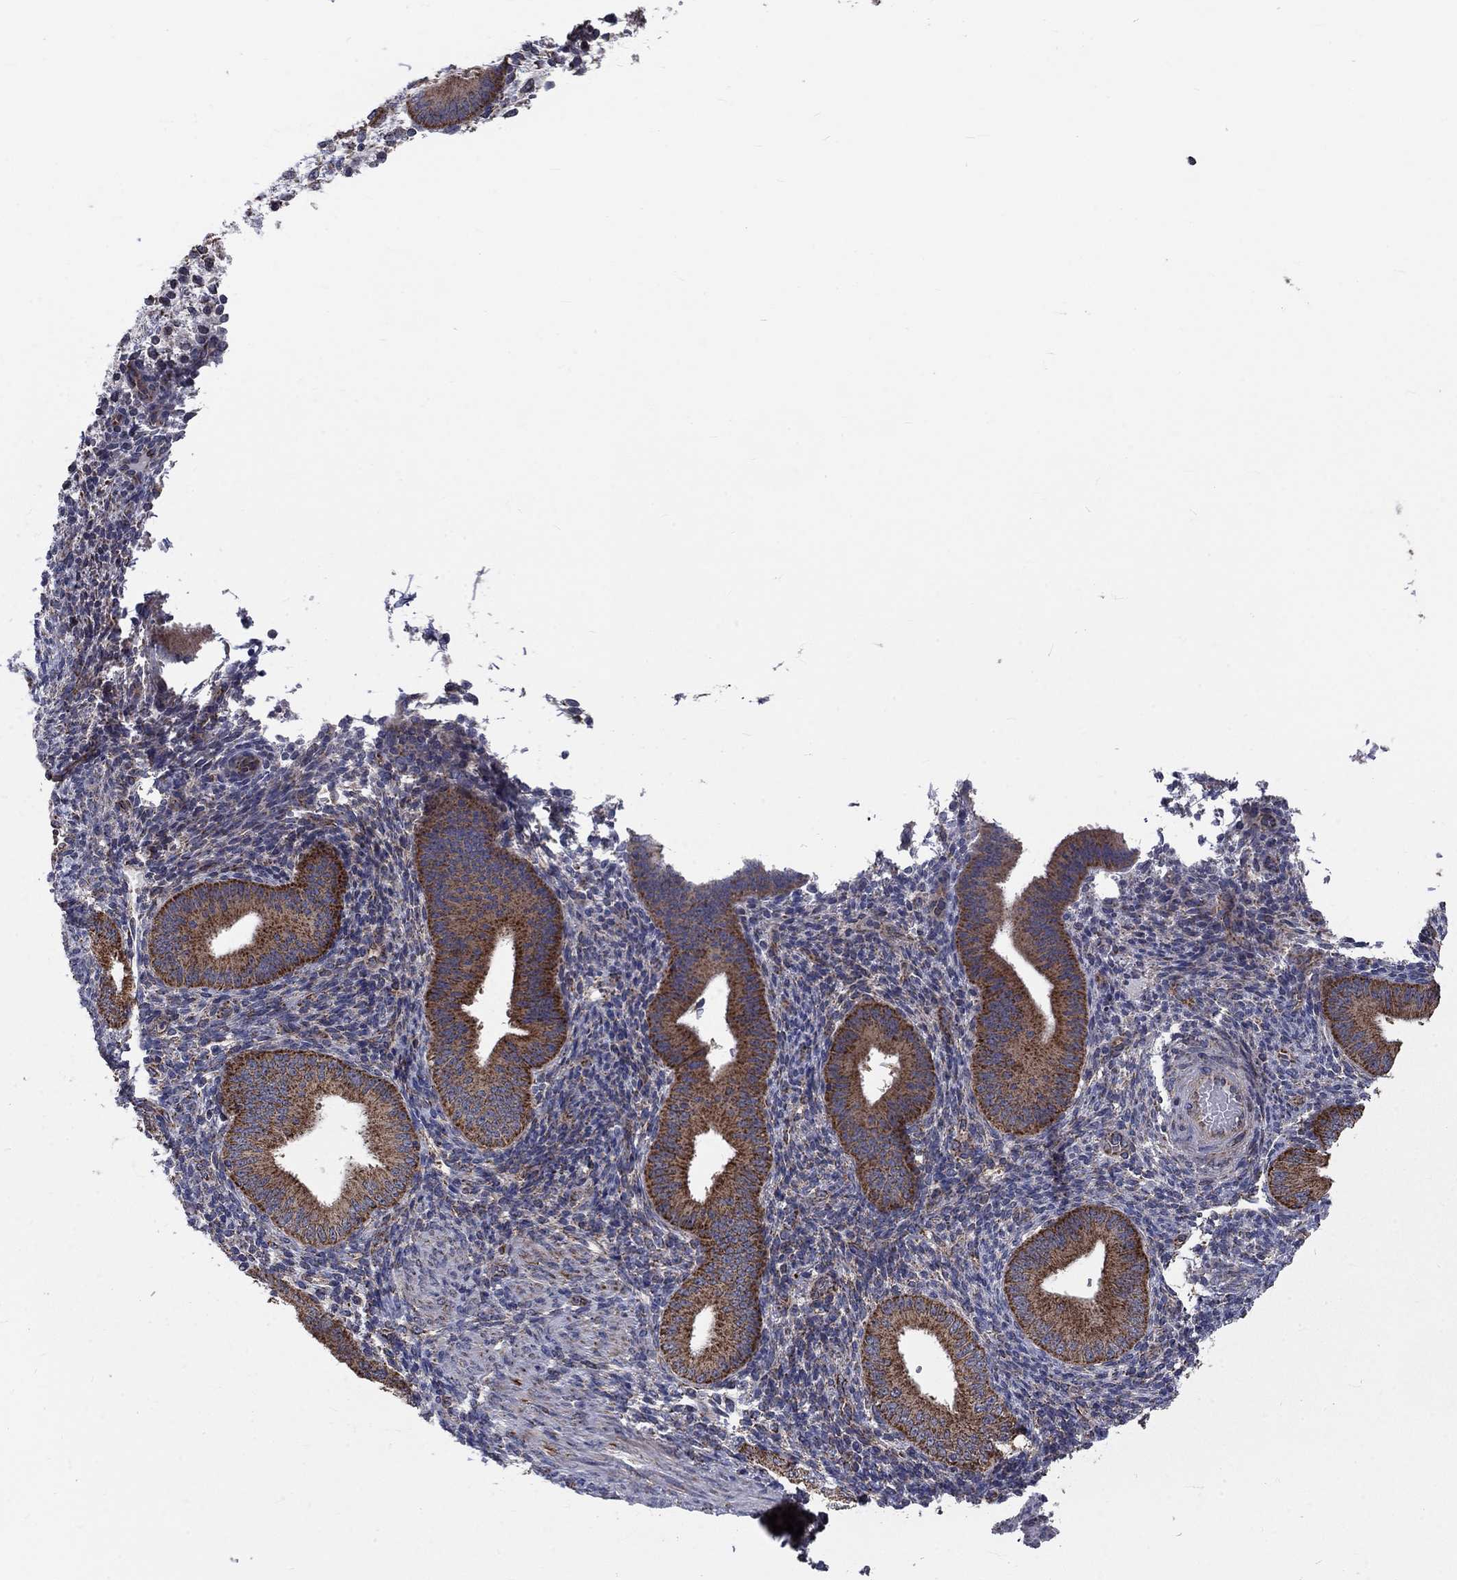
{"staining": {"intensity": "negative", "quantity": "none", "location": "none"}, "tissue": "endometrium", "cell_type": "Cells in endometrial stroma", "image_type": "normal", "snomed": [{"axis": "morphology", "description": "Normal tissue, NOS"}, {"axis": "topography", "description": "Endometrium"}], "caption": "A photomicrograph of human endometrium is negative for staining in cells in endometrial stroma. Nuclei are stained in blue.", "gene": "NME7", "patient": {"sex": "female", "age": 39}}